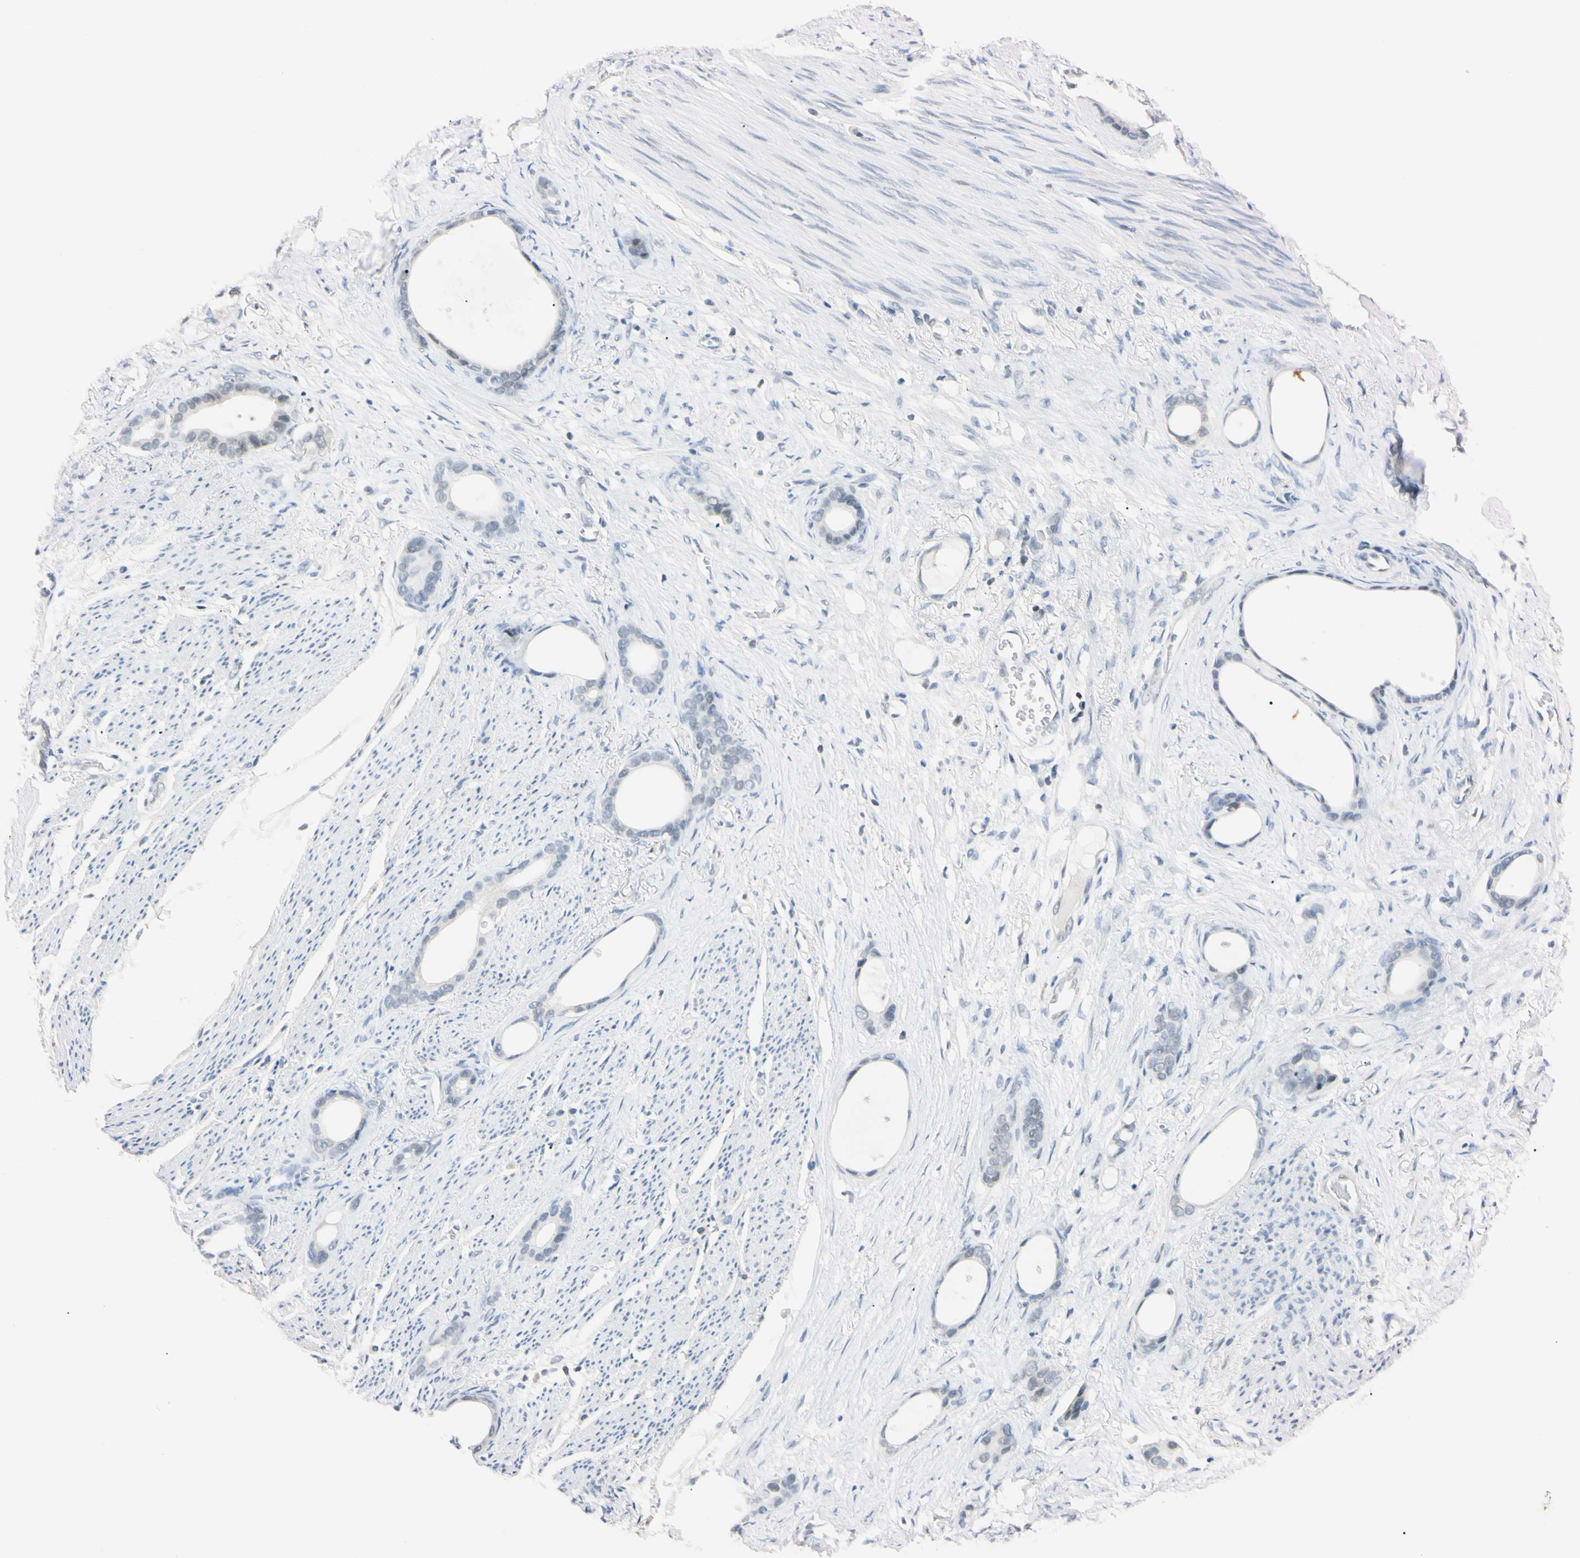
{"staining": {"intensity": "negative", "quantity": "none", "location": "none"}, "tissue": "stomach cancer", "cell_type": "Tumor cells", "image_type": "cancer", "snomed": [{"axis": "morphology", "description": "Adenocarcinoma, NOS"}, {"axis": "topography", "description": "Stomach"}], "caption": "There is no significant staining in tumor cells of stomach cancer (adenocarcinoma).", "gene": "C1orf174", "patient": {"sex": "female", "age": 75}}